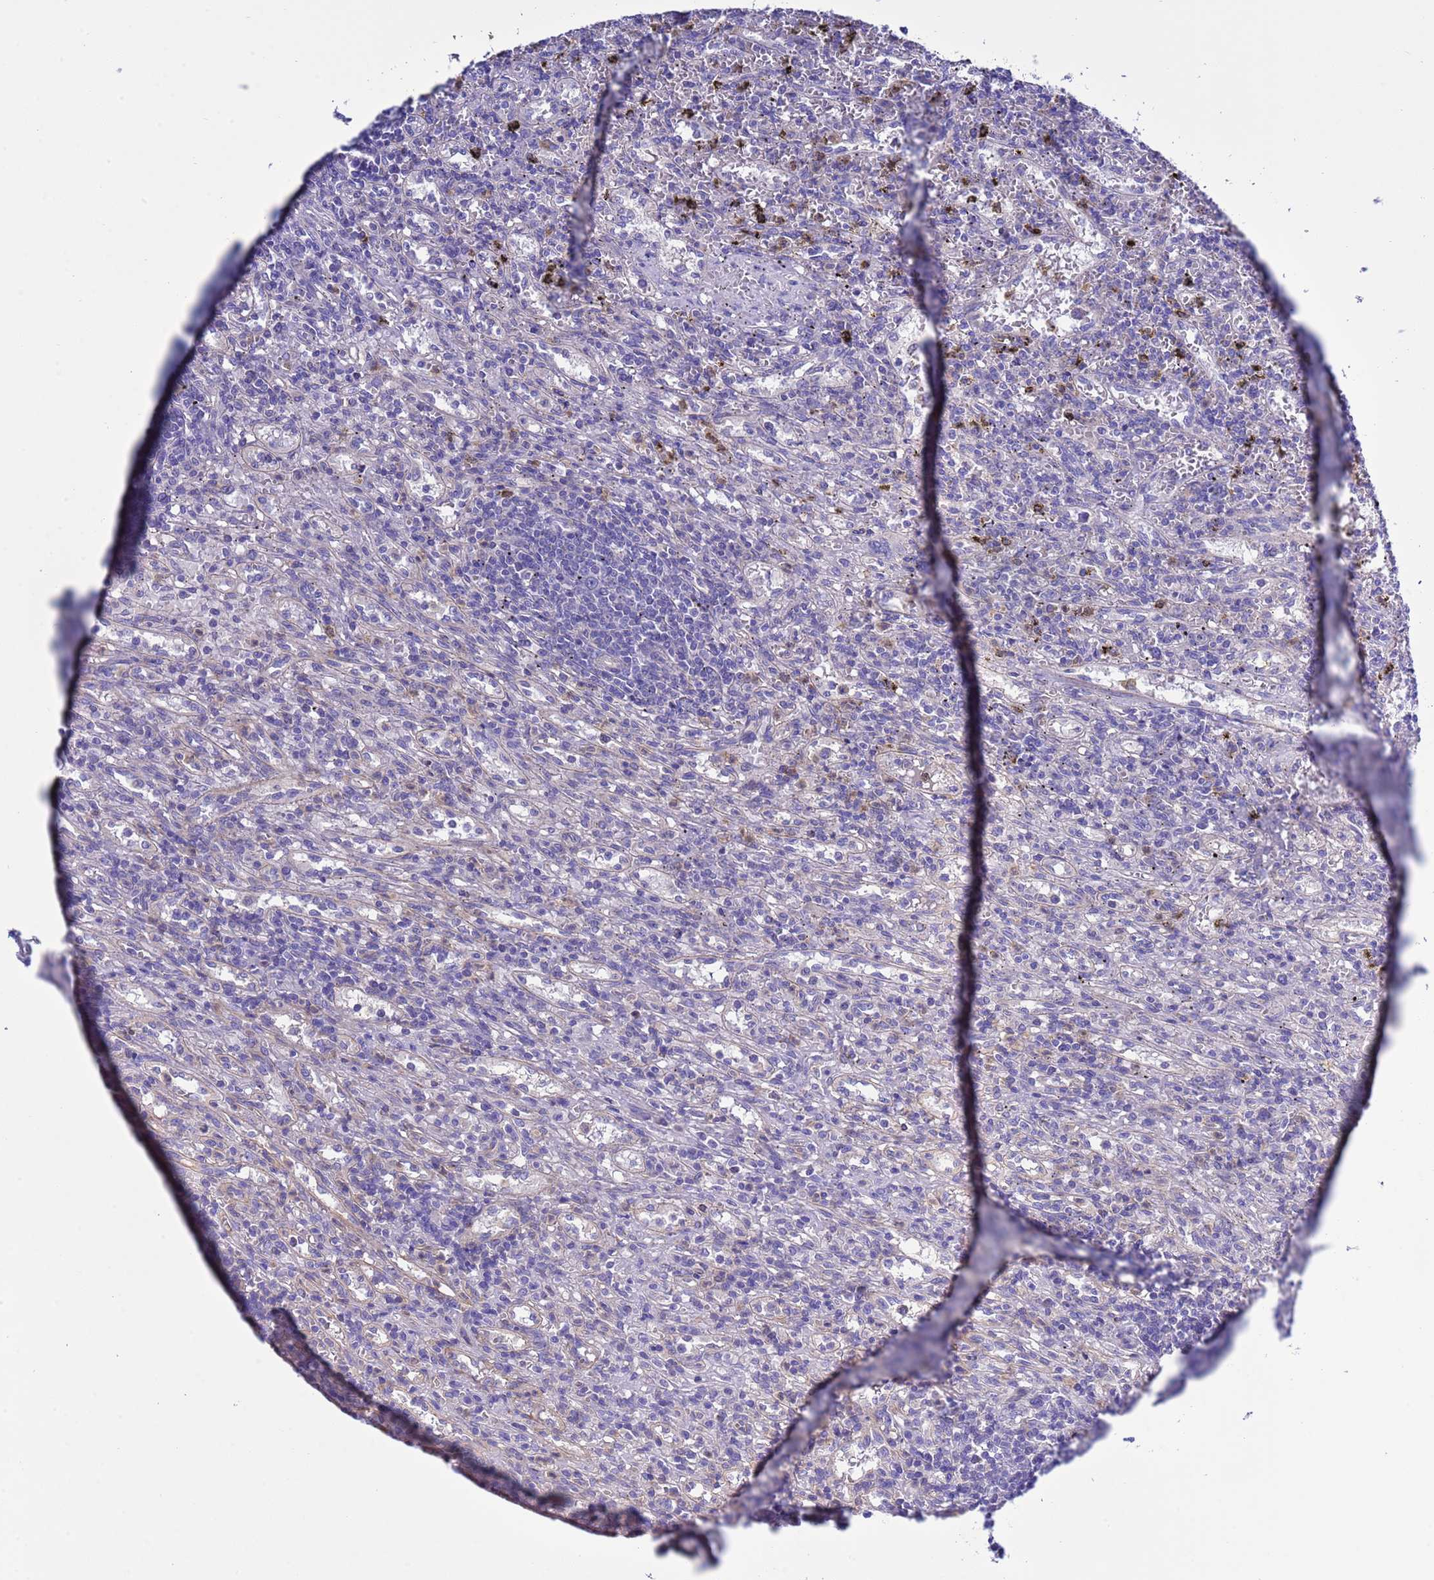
{"staining": {"intensity": "negative", "quantity": "none", "location": "none"}, "tissue": "lymphoma", "cell_type": "Tumor cells", "image_type": "cancer", "snomed": [{"axis": "morphology", "description": "Malignant lymphoma, non-Hodgkin's type, Low grade"}, {"axis": "topography", "description": "Spleen"}], "caption": "Tumor cells are negative for protein expression in human lymphoma.", "gene": "KICS2", "patient": {"sex": "male", "age": 76}}